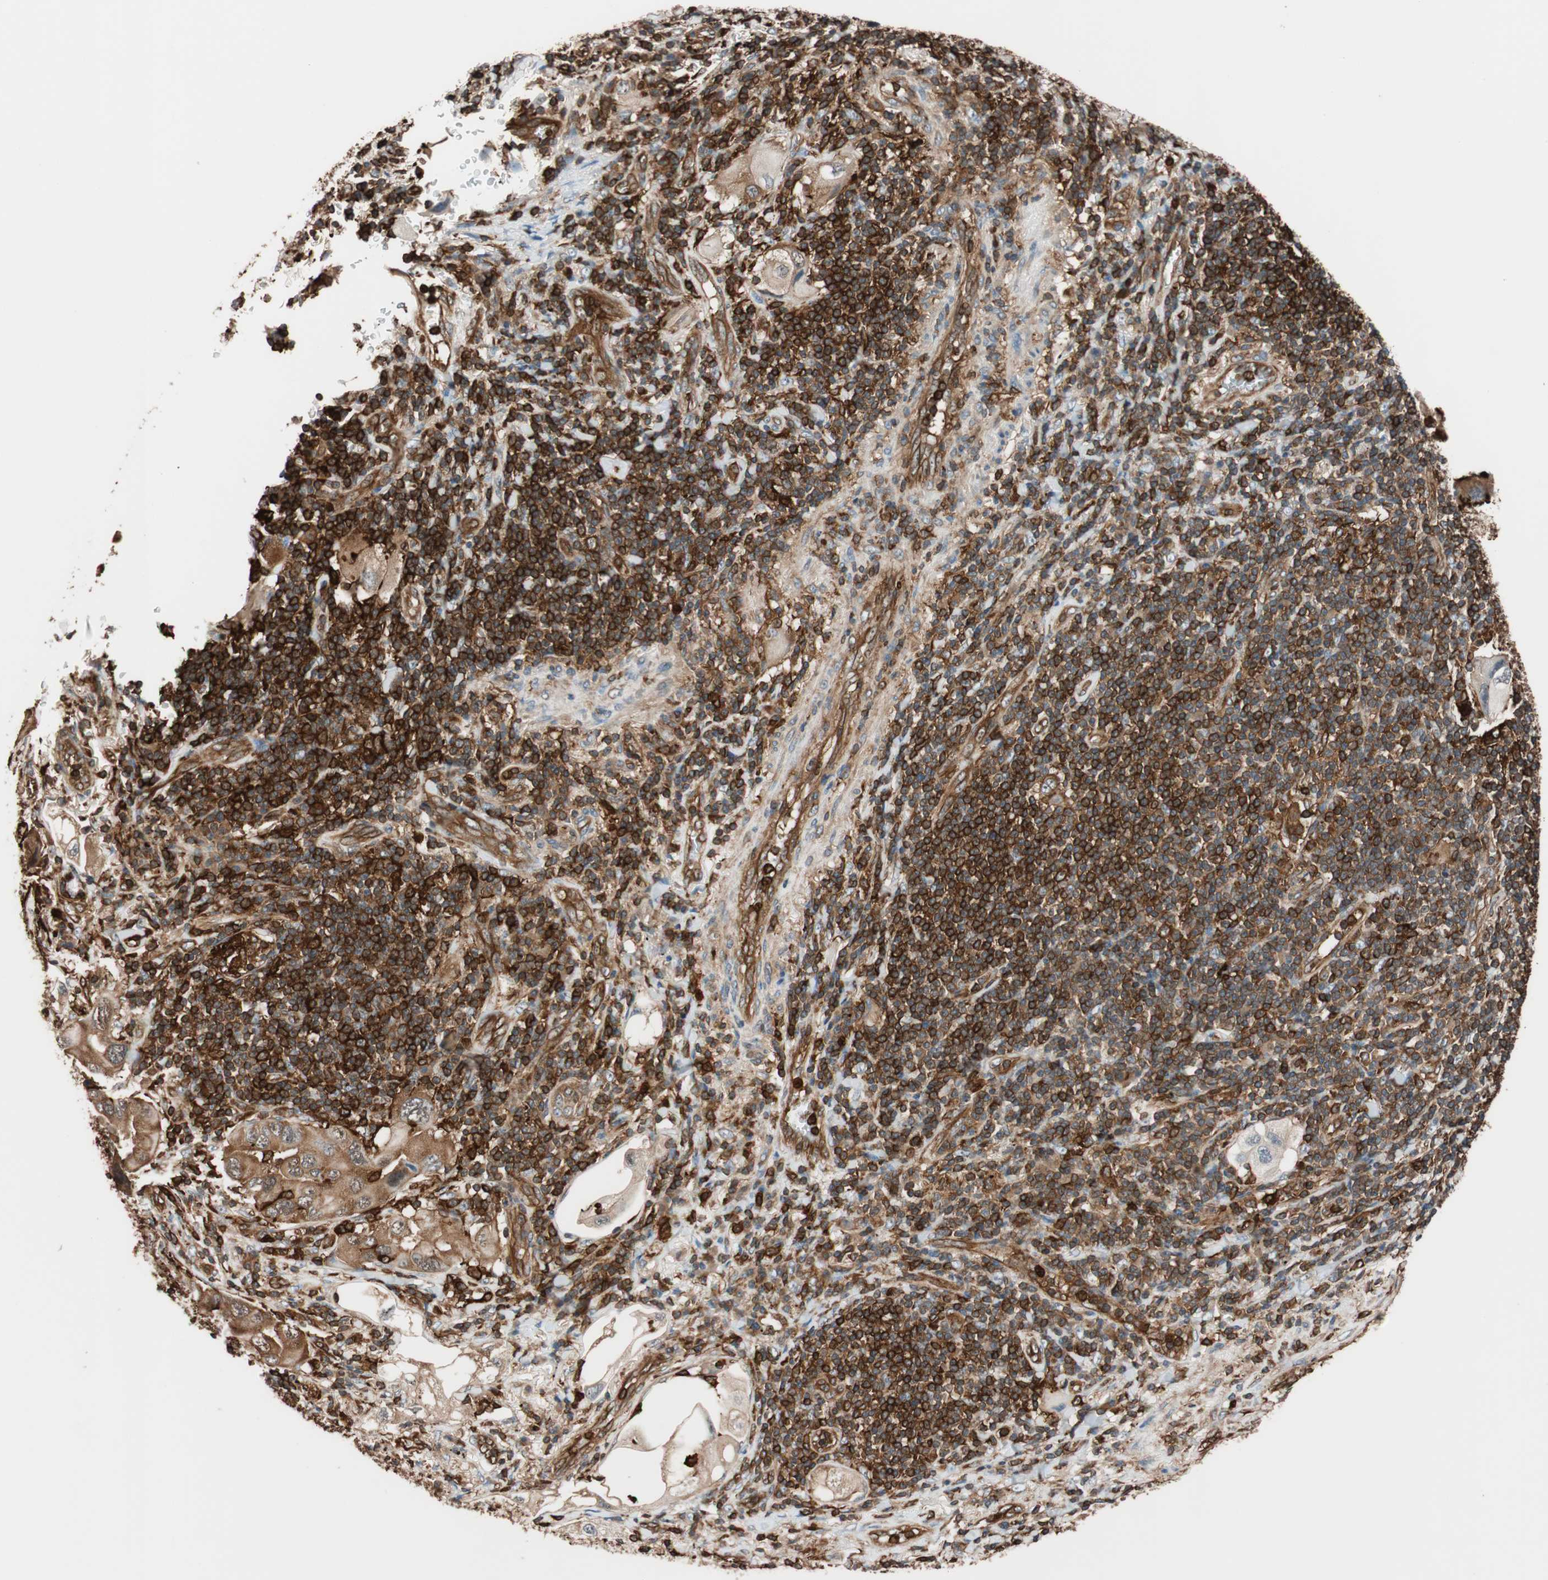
{"staining": {"intensity": "moderate", "quantity": ">75%", "location": "cytoplasmic/membranous"}, "tissue": "lung cancer", "cell_type": "Tumor cells", "image_type": "cancer", "snomed": [{"axis": "morphology", "description": "Adenocarcinoma, NOS"}, {"axis": "topography", "description": "Lung"}], "caption": "Lung cancer stained for a protein shows moderate cytoplasmic/membranous positivity in tumor cells.", "gene": "VASP", "patient": {"sex": "female", "age": 65}}